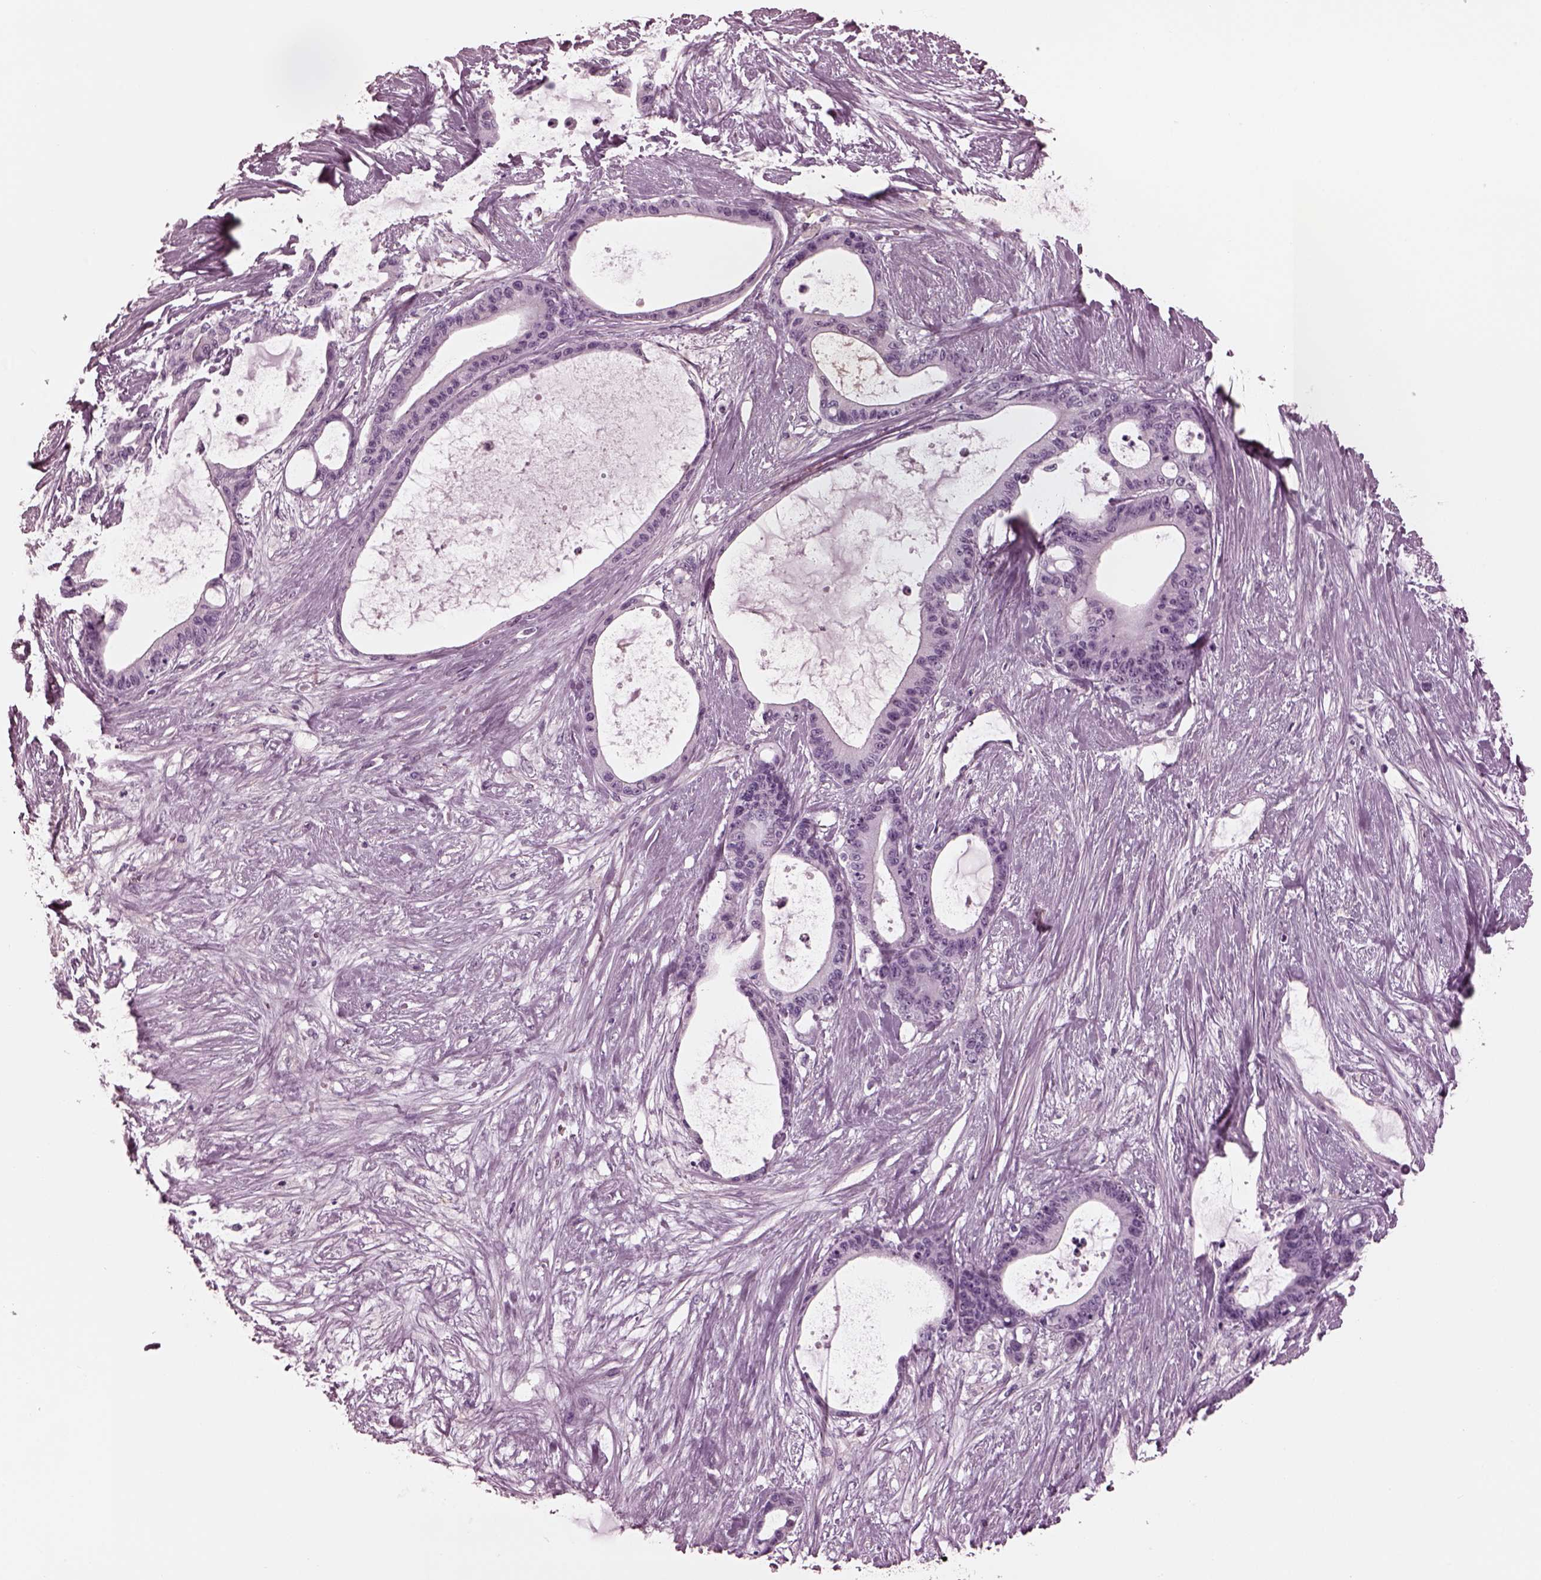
{"staining": {"intensity": "negative", "quantity": "none", "location": "none"}, "tissue": "liver cancer", "cell_type": "Tumor cells", "image_type": "cancer", "snomed": [{"axis": "morphology", "description": "Normal tissue, NOS"}, {"axis": "morphology", "description": "Cholangiocarcinoma"}, {"axis": "topography", "description": "Liver"}, {"axis": "topography", "description": "Peripheral nerve tissue"}], "caption": "Immunohistochemistry photomicrograph of liver cancer (cholangiocarcinoma) stained for a protein (brown), which shows no positivity in tumor cells.", "gene": "CGA", "patient": {"sex": "female", "age": 73}}